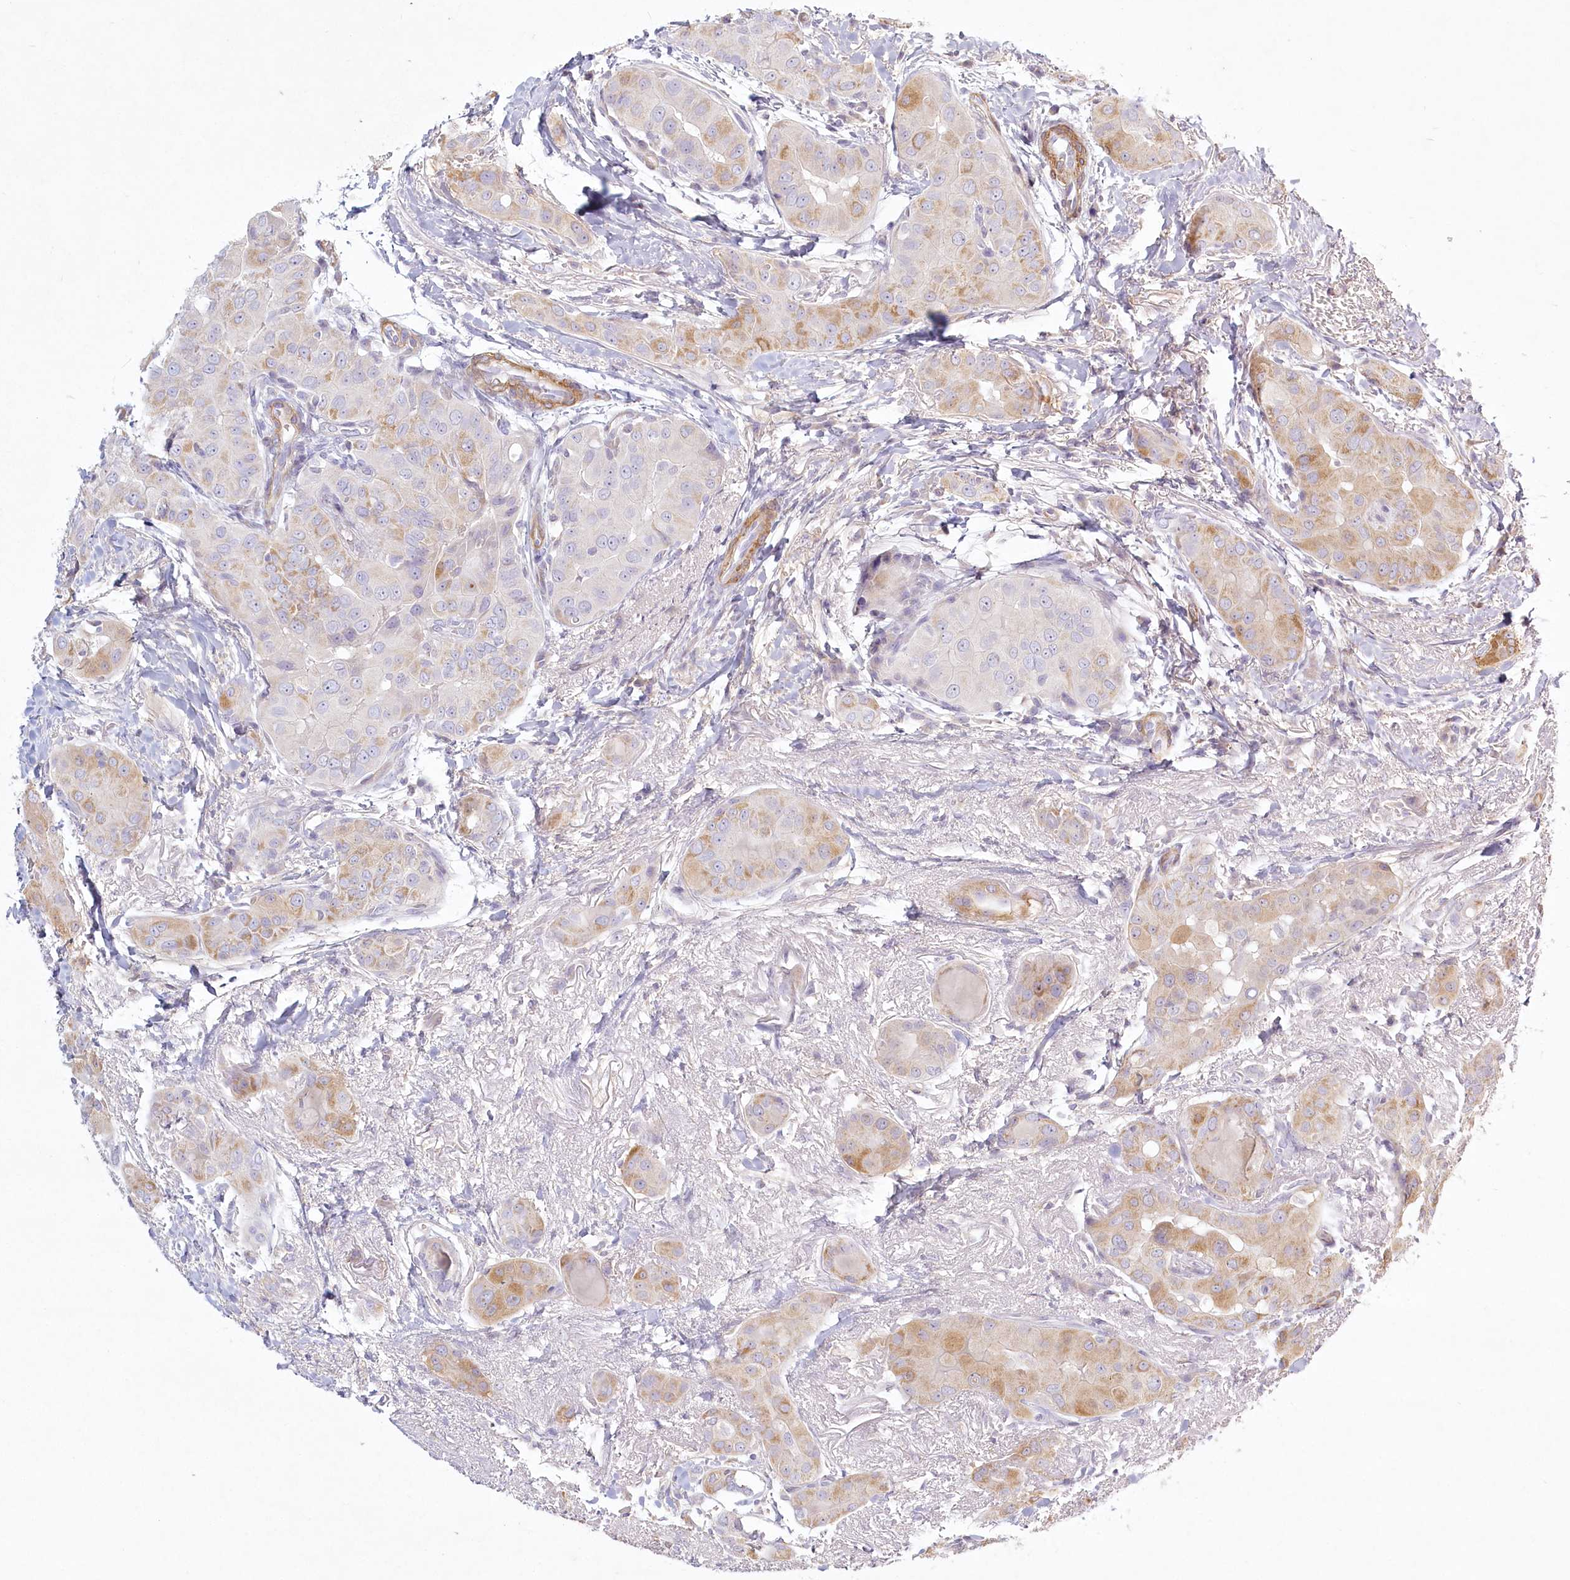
{"staining": {"intensity": "moderate", "quantity": "<25%", "location": "cytoplasmic/membranous"}, "tissue": "thyroid cancer", "cell_type": "Tumor cells", "image_type": "cancer", "snomed": [{"axis": "morphology", "description": "Papillary adenocarcinoma, NOS"}, {"axis": "topography", "description": "Thyroid gland"}], "caption": "Immunohistochemistry (IHC) (DAB) staining of human papillary adenocarcinoma (thyroid) reveals moderate cytoplasmic/membranous protein positivity in approximately <25% of tumor cells.", "gene": "INPP4B", "patient": {"sex": "male", "age": 33}}